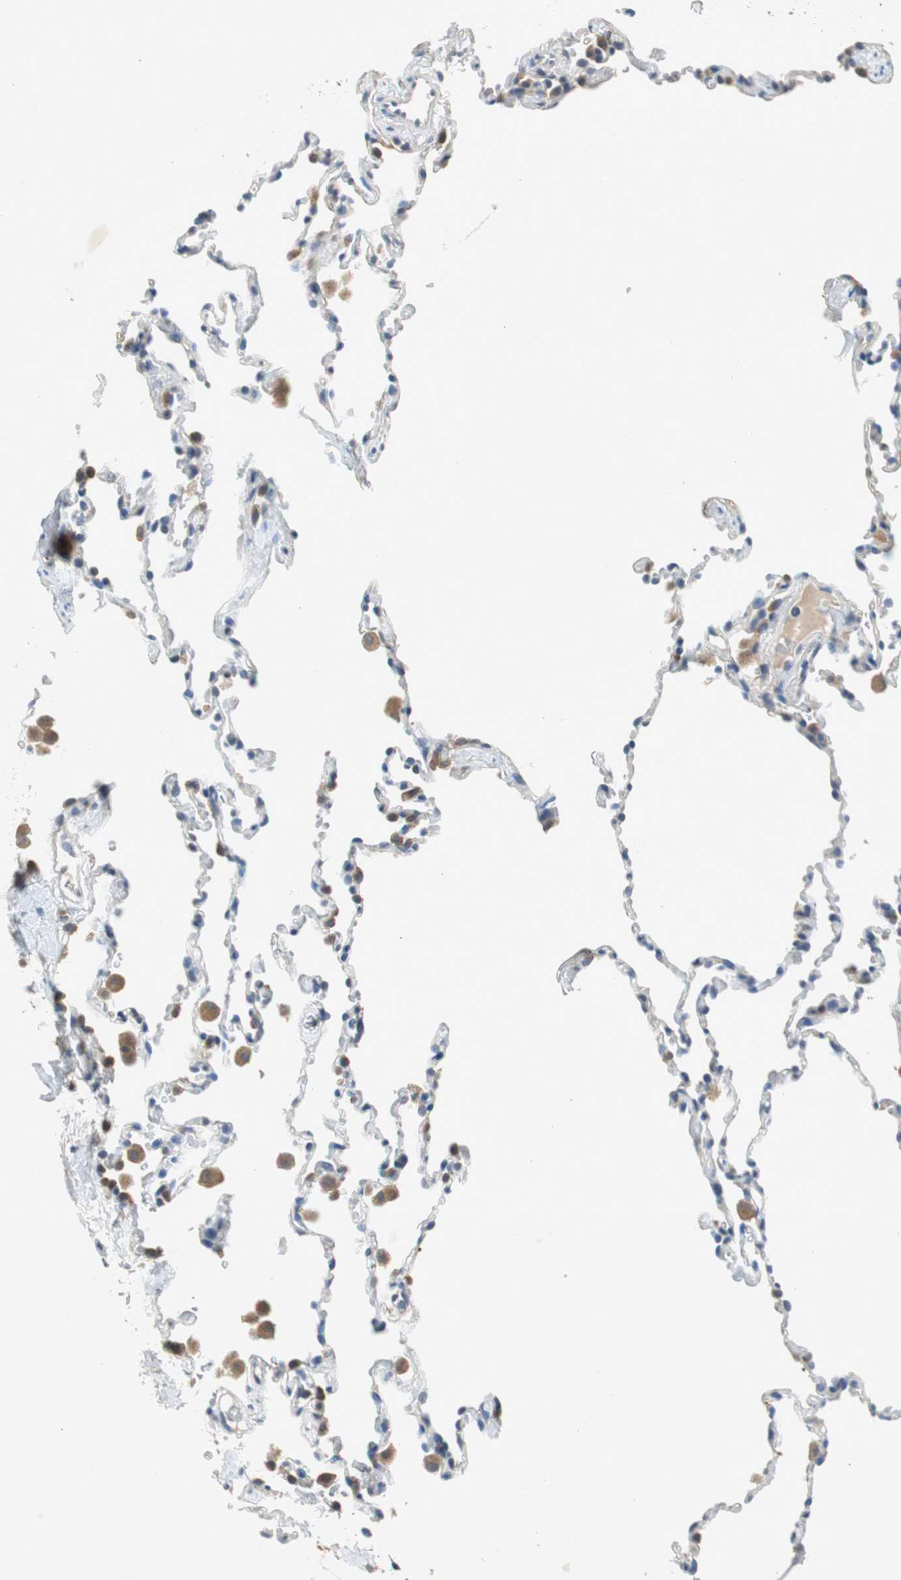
{"staining": {"intensity": "negative", "quantity": "none", "location": "none"}, "tissue": "lung", "cell_type": "Alveolar cells", "image_type": "normal", "snomed": [{"axis": "morphology", "description": "Normal tissue, NOS"}, {"axis": "morphology", "description": "Soft tissue tumor metastatic"}, {"axis": "topography", "description": "Lung"}], "caption": "Histopathology image shows no protein positivity in alveolar cells of normal lung.", "gene": "GLCCI1", "patient": {"sex": "male", "age": 59}}